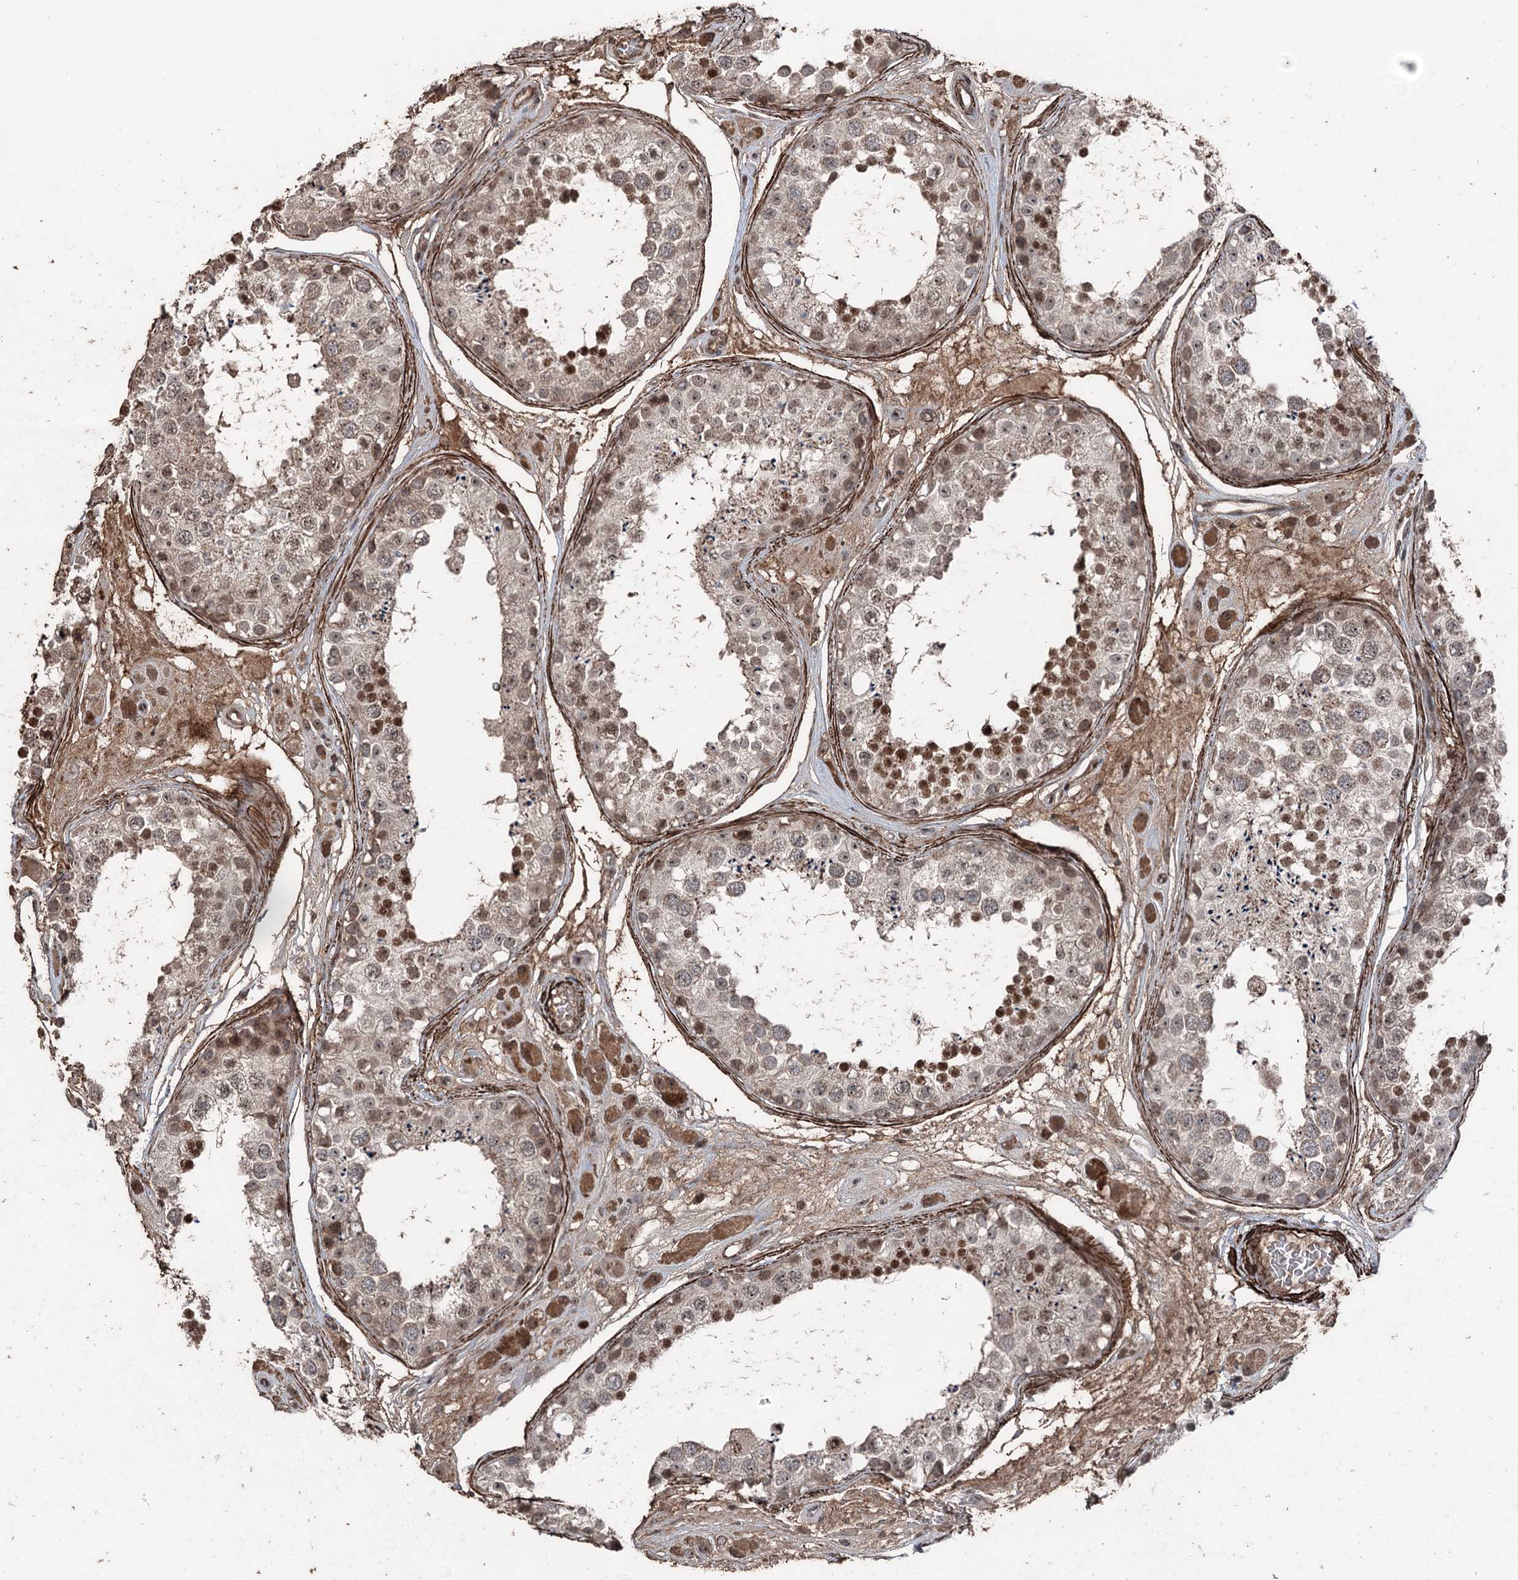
{"staining": {"intensity": "moderate", "quantity": "25%-75%", "location": "cytoplasmic/membranous,nuclear"}, "tissue": "testis", "cell_type": "Cells in seminiferous ducts", "image_type": "normal", "snomed": [{"axis": "morphology", "description": "Normal tissue, NOS"}, {"axis": "topography", "description": "Testis"}], "caption": "Immunohistochemical staining of unremarkable human testis exhibits 25%-75% levels of moderate cytoplasmic/membranous,nuclear protein expression in approximately 25%-75% of cells in seminiferous ducts.", "gene": "CCDC82", "patient": {"sex": "male", "age": 25}}